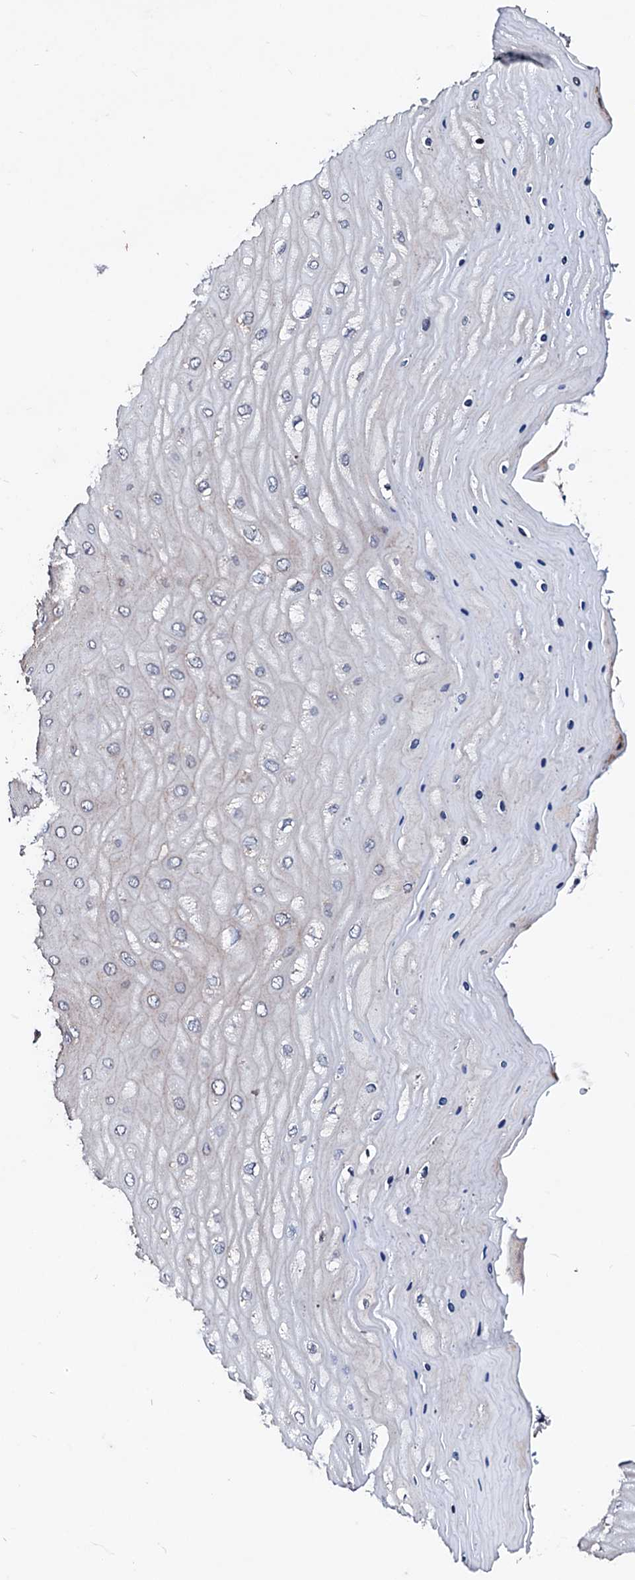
{"staining": {"intensity": "weak", "quantity": ">75%", "location": "cytoplasmic/membranous"}, "tissue": "cervix", "cell_type": "Glandular cells", "image_type": "normal", "snomed": [{"axis": "morphology", "description": "Normal tissue, NOS"}, {"axis": "topography", "description": "Cervix"}], "caption": "This is a photomicrograph of immunohistochemistry staining of benign cervix, which shows weak positivity in the cytoplasmic/membranous of glandular cells.", "gene": "TBCEL", "patient": {"sex": "female", "age": 55}}